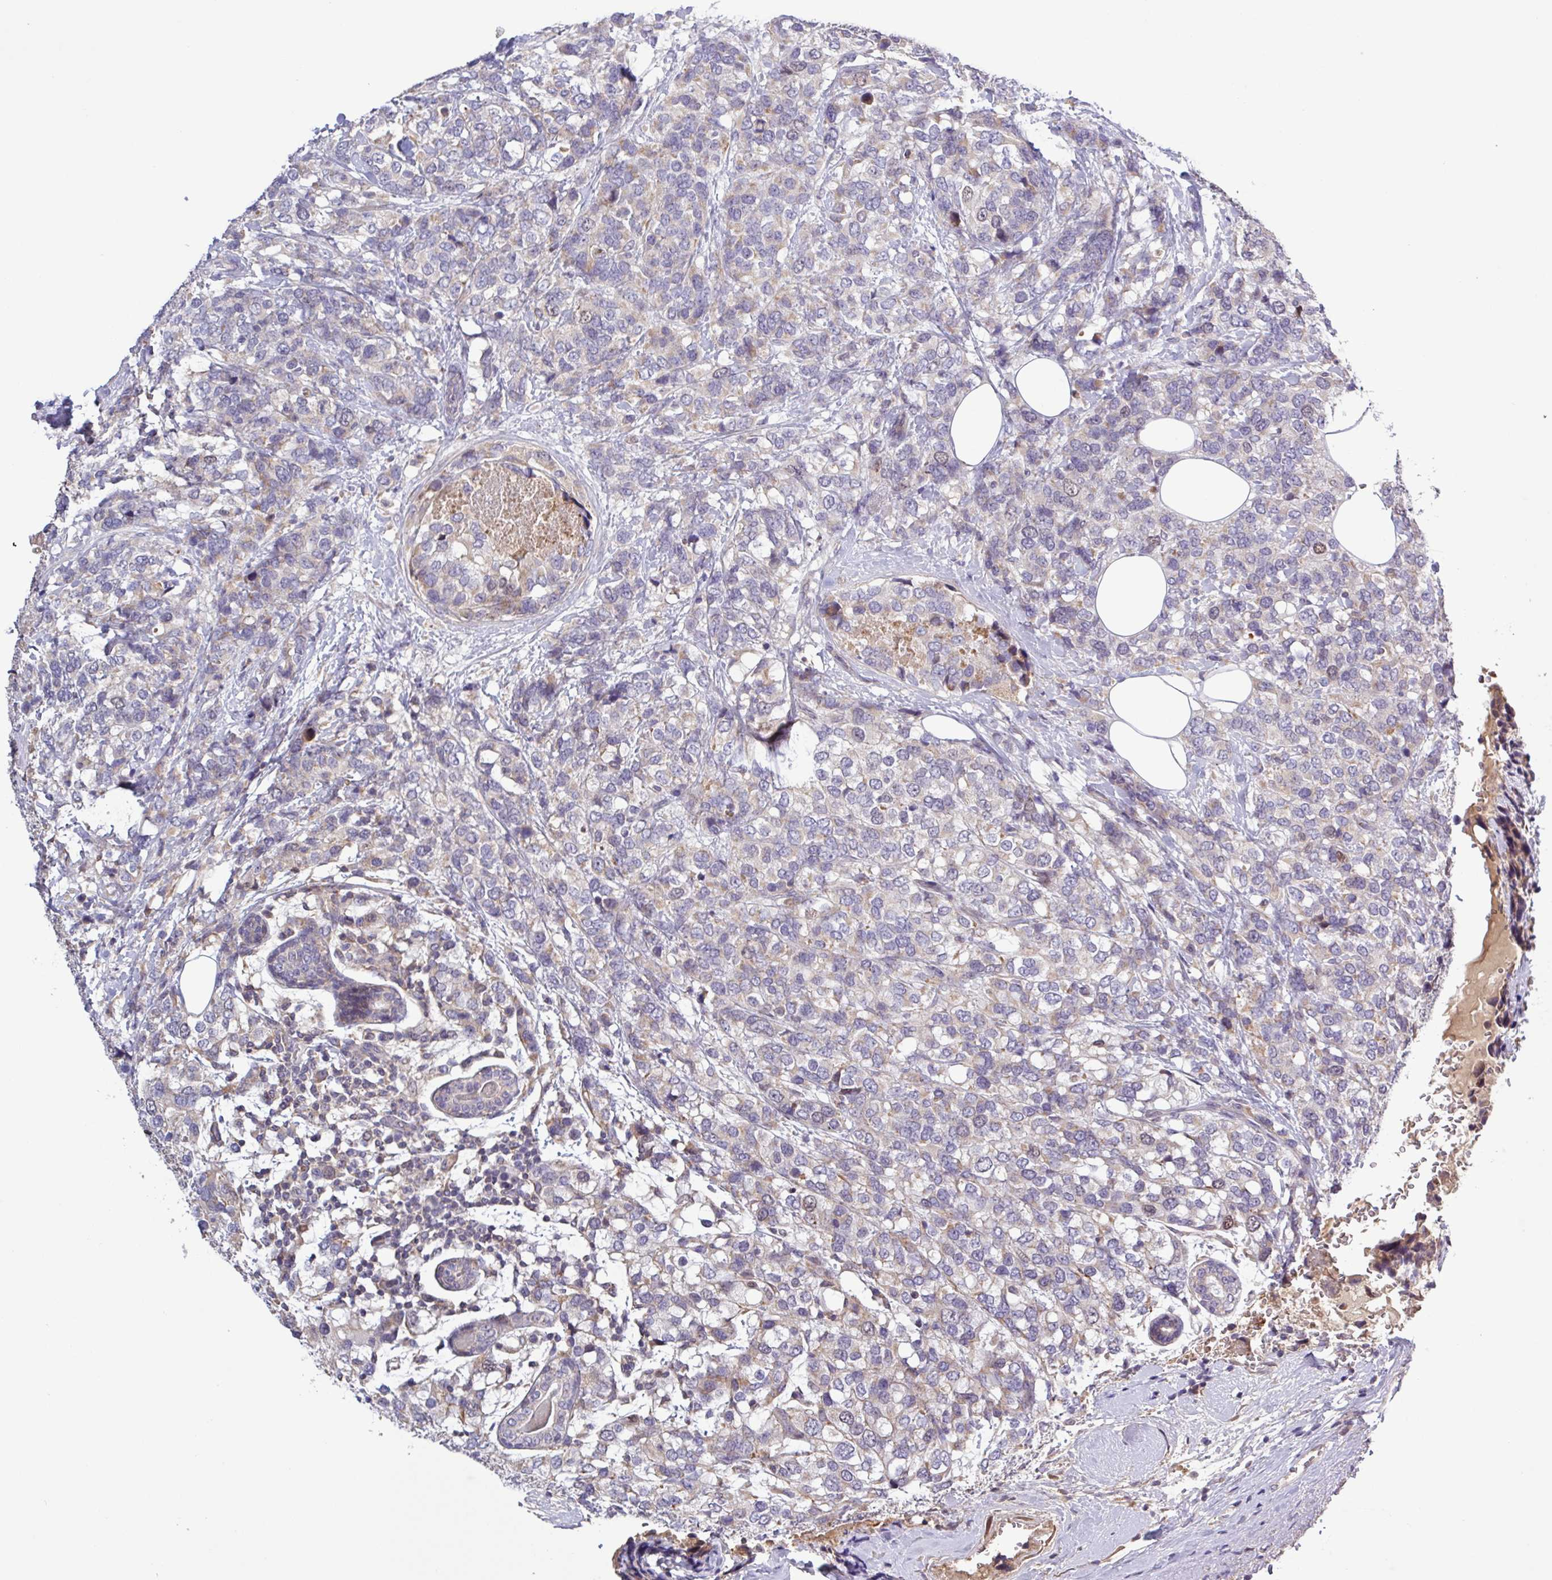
{"staining": {"intensity": "weak", "quantity": "25%-75%", "location": "cytoplasmic/membranous"}, "tissue": "breast cancer", "cell_type": "Tumor cells", "image_type": "cancer", "snomed": [{"axis": "morphology", "description": "Lobular carcinoma"}, {"axis": "topography", "description": "Breast"}], "caption": "This is an image of immunohistochemistry (IHC) staining of breast cancer (lobular carcinoma), which shows weak expression in the cytoplasmic/membranous of tumor cells.", "gene": "SFTPB", "patient": {"sex": "female", "age": 59}}